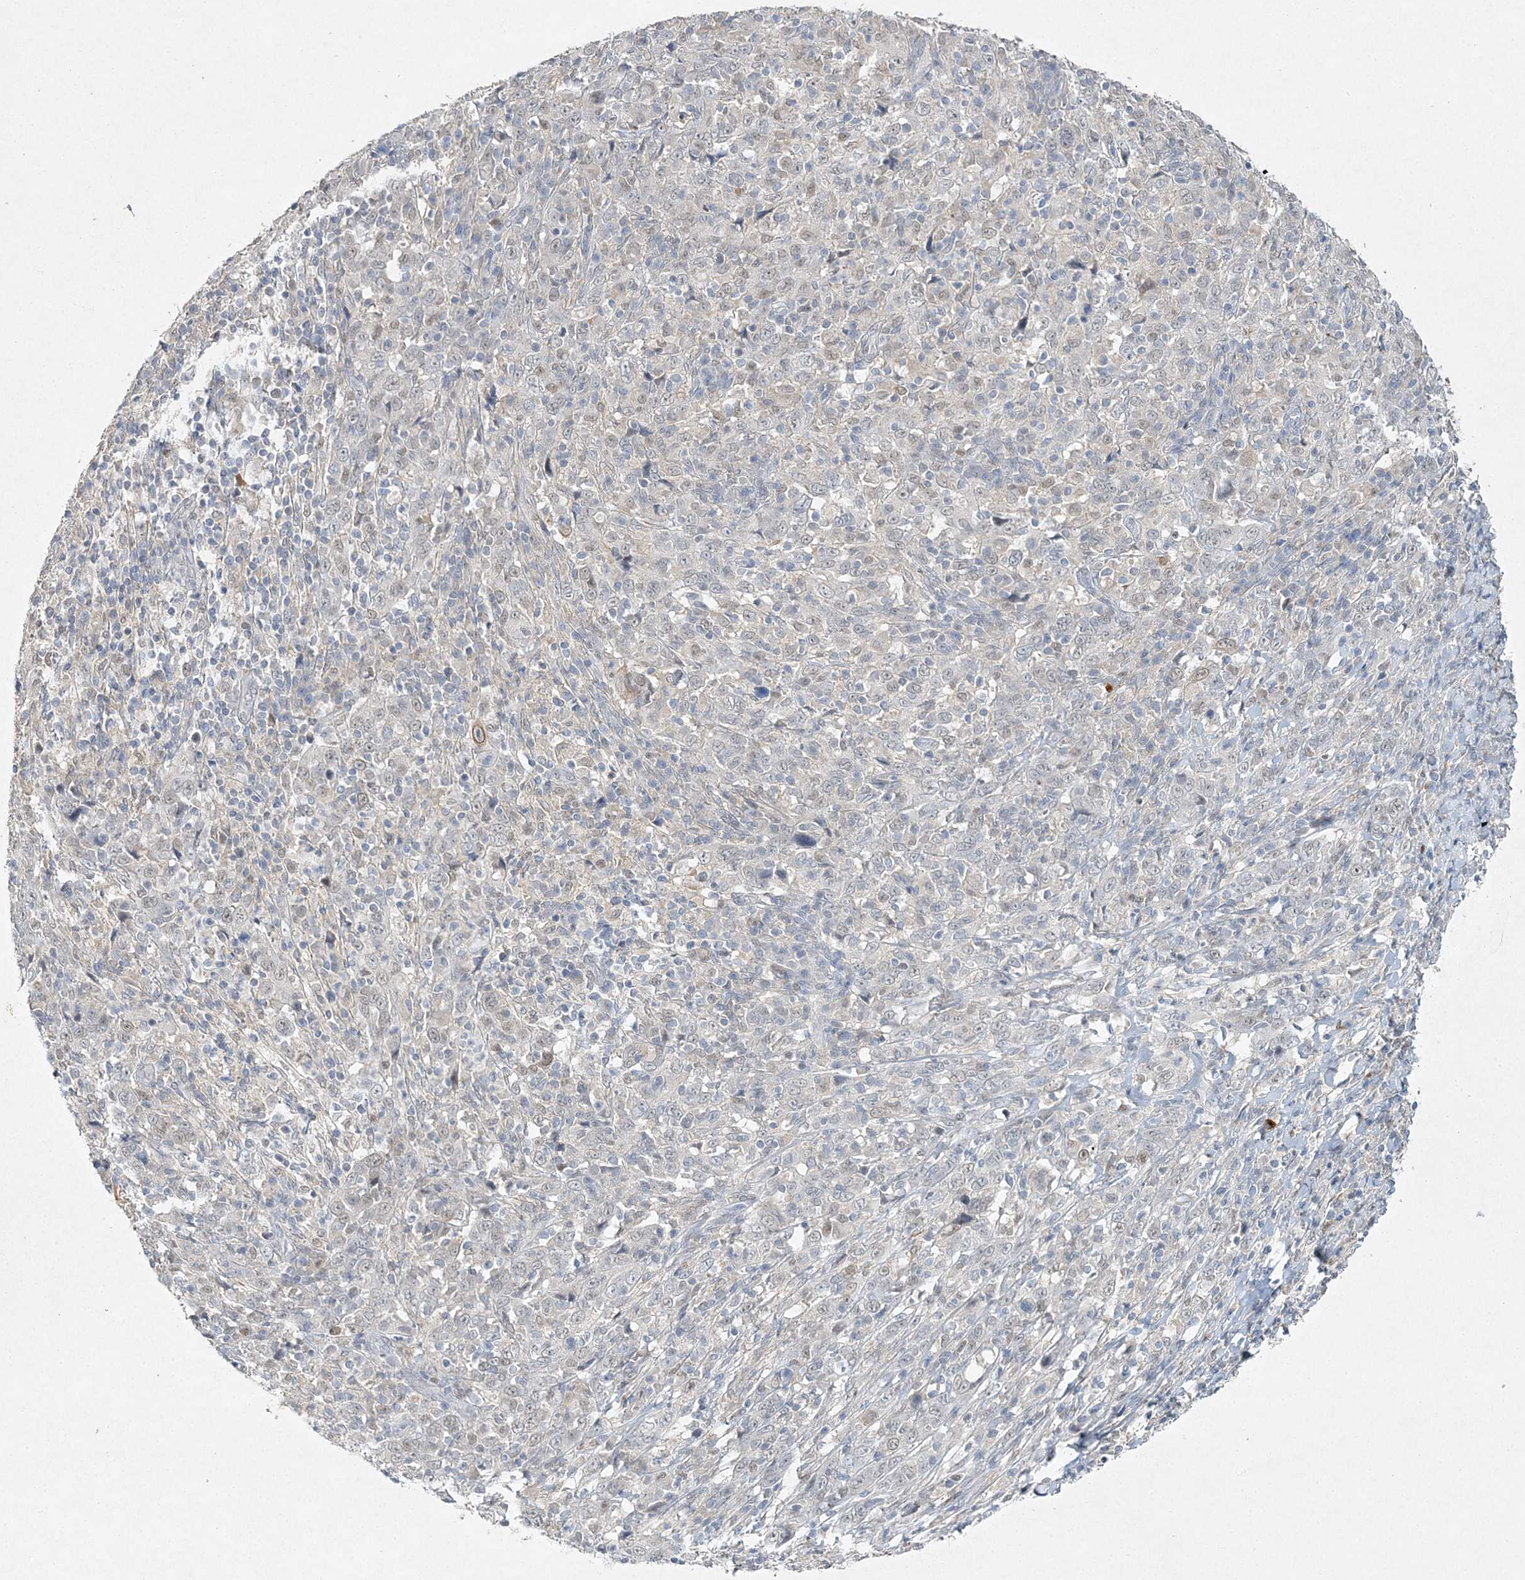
{"staining": {"intensity": "negative", "quantity": "none", "location": "none"}, "tissue": "cervical cancer", "cell_type": "Tumor cells", "image_type": "cancer", "snomed": [{"axis": "morphology", "description": "Squamous cell carcinoma, NOS"}, {"axis": "topography", "description": "Cervix"}], "caption": "A micrograph of human cervical cancer (squamous cell carcinoma) is negative for staining in tumor cells.", "gene": "MAT2B", "patient": {"sex": "female", "age": 46}}